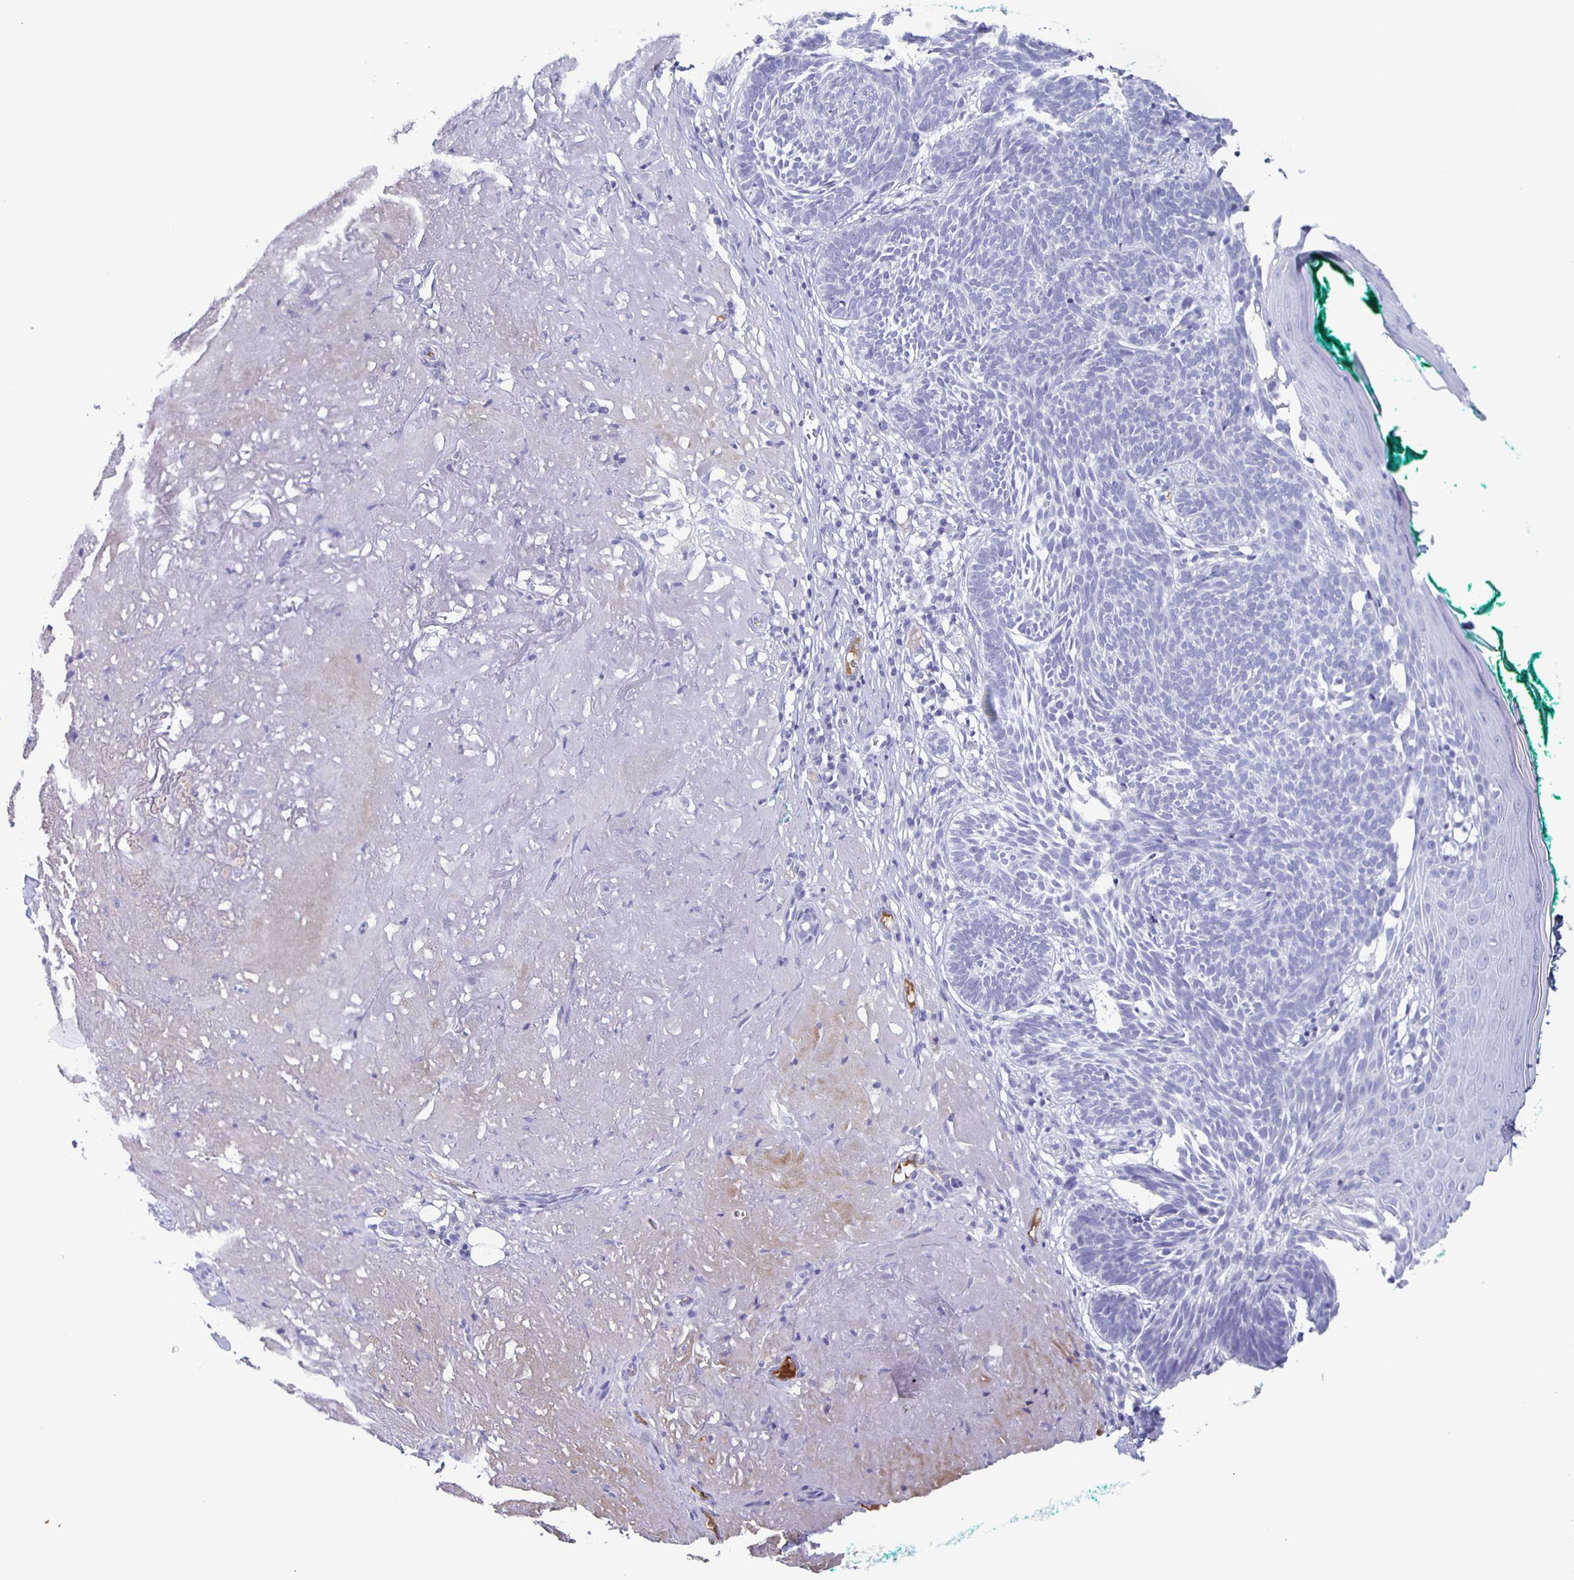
{"staining": {"intensity": "negative", "quantity": "none", "location": "none"}, "tissue": "skin cancer", "cell_type": "Tumor cells", "image_type": "cancer", "snomed": [{"axis": "morphology", "description": "Basal cell carcinoma"}, {"axis": "topography", "description": "Skin"}, {"axis": "topography", "description": "Skin of face"}], "caption": "Protein analysis of skin cancer shows no significant positivity in tumor cells.", "gene": "FGA", "patient": {"sex": "female", "age": 80}}